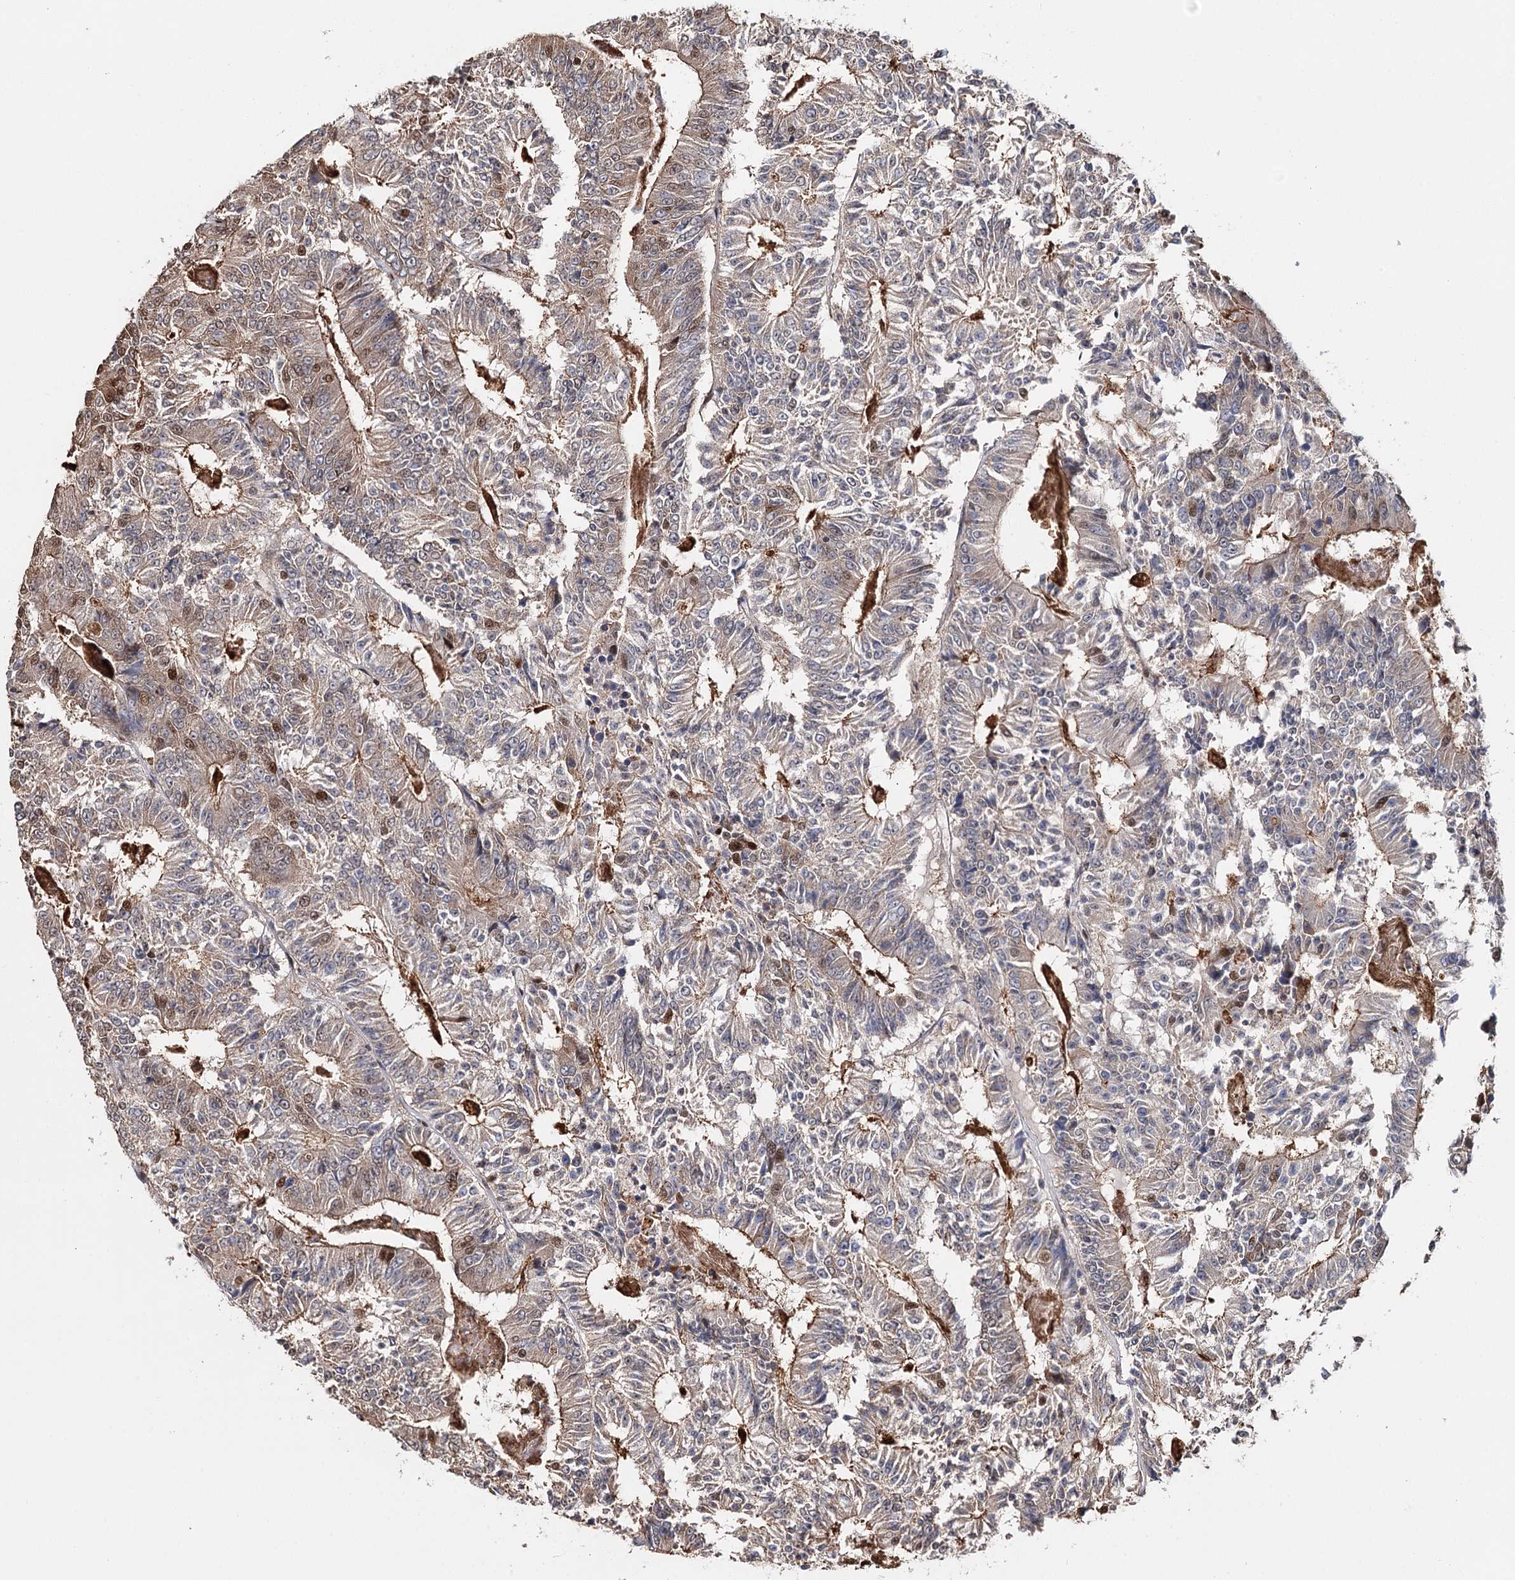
{"staining": {"intensity": "moderate", "quantity": "25%-75%", "location": "nuclear"}, "tissue": "colorectal cancer", "cell_type": "Tumor cells", "image_type": "cancer", "snomed": [{"axis": "morphology", "description": "Adenocarcinoma, NOS"}, {"axis": "topography", "description": "Colon"}], "caption": "The histopathology image shows immunohistochemical staining of adenocarcinoma (colorectal). There is moderate nuclear expression is appreciated in about 25%-75% of tumor cells.", "gene": "RPS27A", "patient": {"sex": "male", "age": 83}}